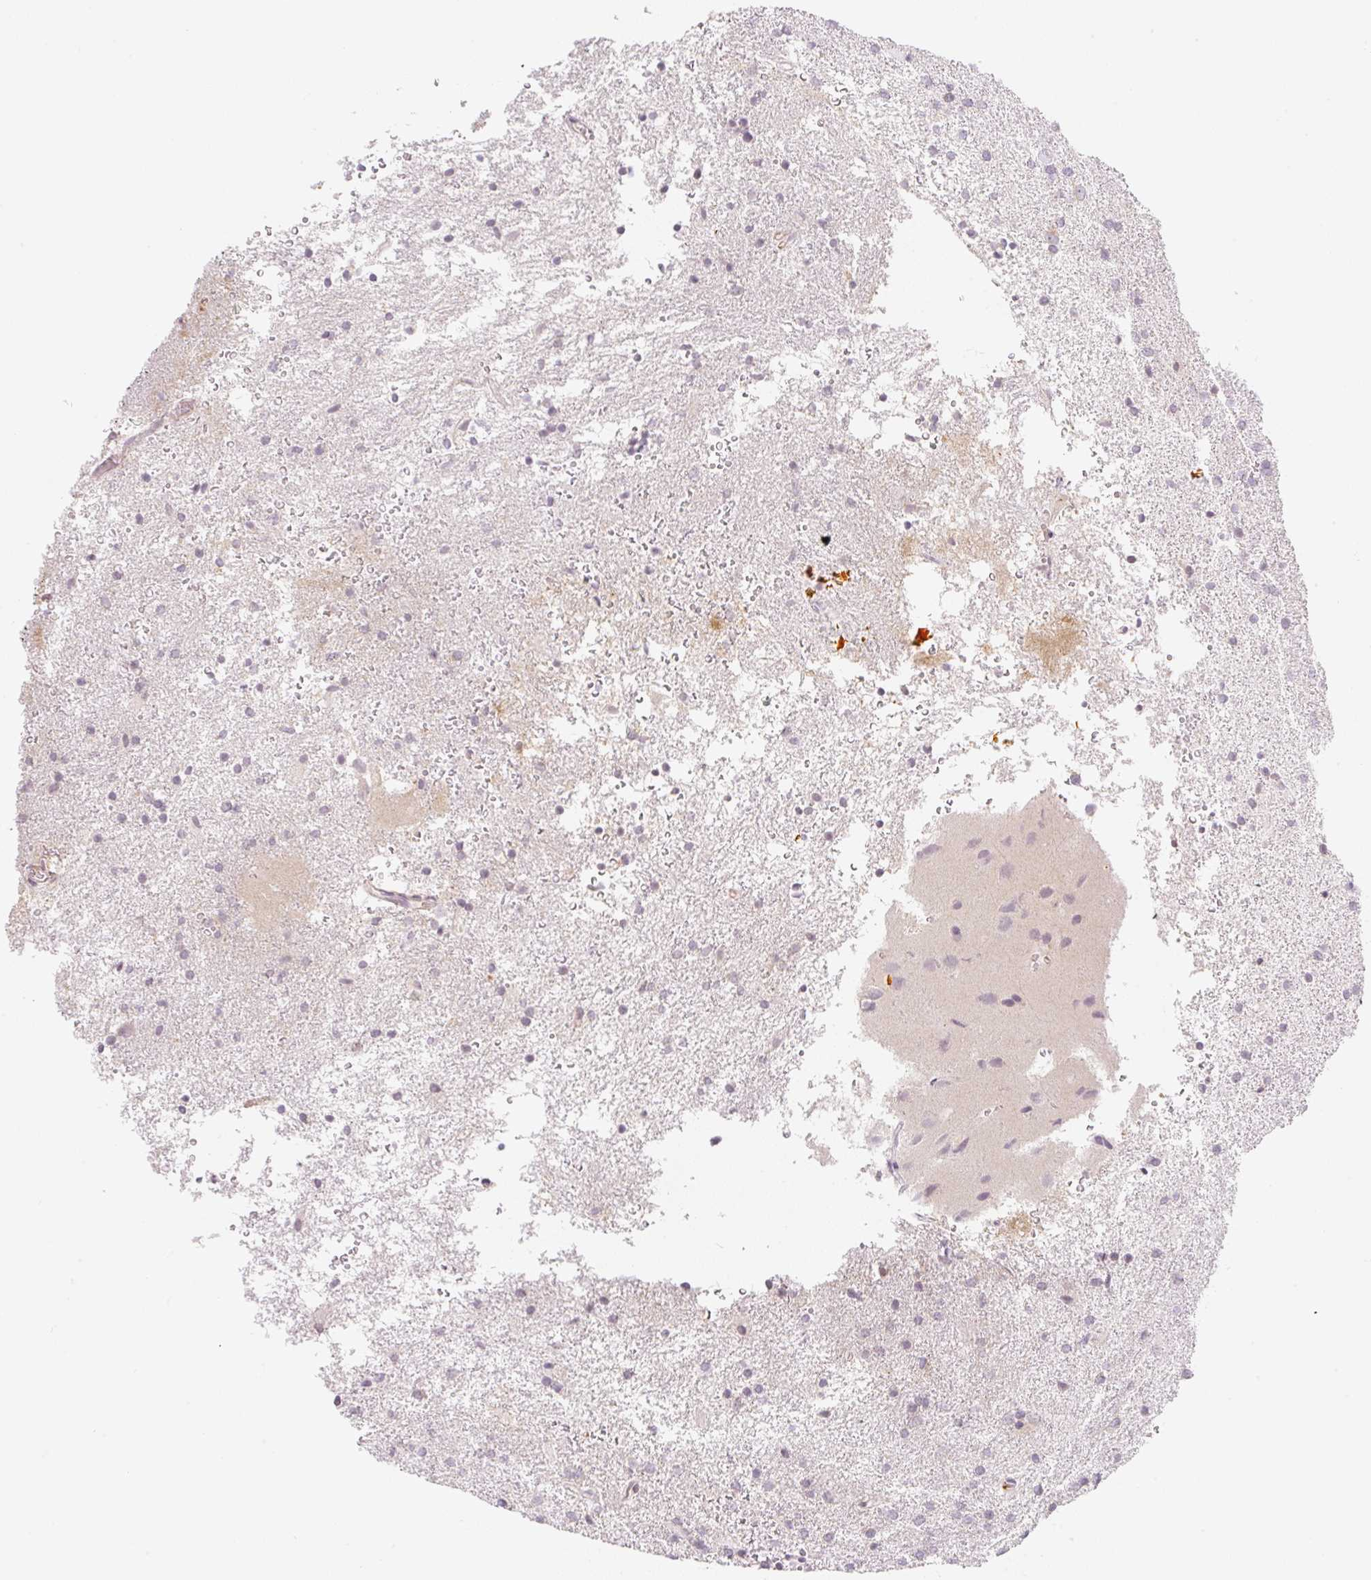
{"staining": {"intensity": "negative", "quantity": "none", "location": "none"}, "tissue": "glioma", "cell_type": "Tumor cells", "image_type": "cancer", "snomed": [{"axis": "morphology", "description": "Glioma, malignant, High grade"}, {"axis": "topography", "description": "Brain"}], "caption": "This is a photomicrograph of immunohistochemistry (IHC) staining of malignant glioma (high-grade), which shows no positivity in tumor cells. (DAB (3,3'-diaminobenzidine) IHC, high magnification).", "gene": "CASKIN1", "patient": {"sex": "female", "age": 50}}